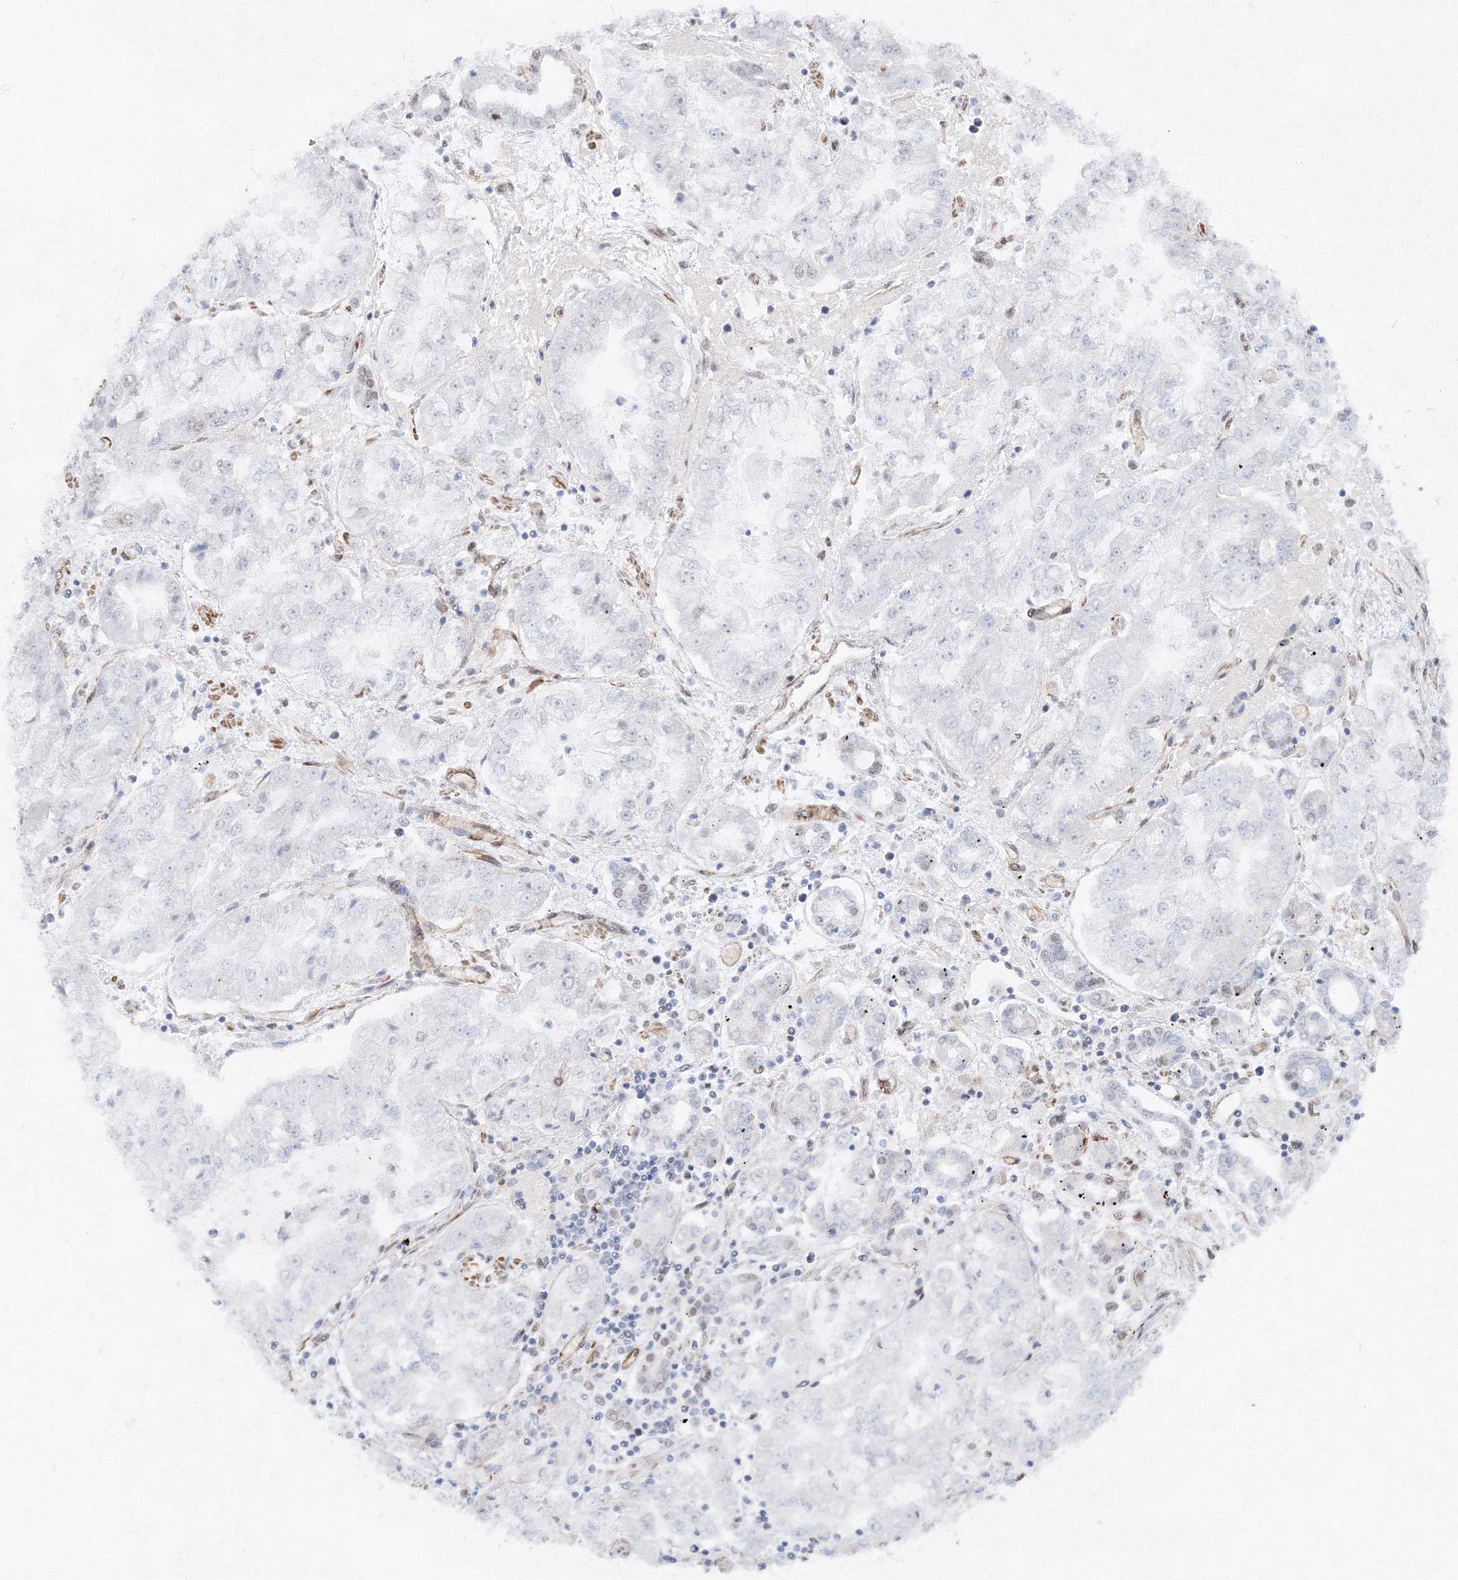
{"staining": {"intensity": "negative", "quantity": "none", "location": "none"}, "tissue": "stomach cancer", "cell_type": "Tumor cells", "image_type": "cancer", "snomed": [{"axis": "morphology", "description": "Adenocarcinoma, NOS"}, {"axis": "topography", "description": "Stomach"}], "caption": "Stomach adenocarcinoma was stained to show a protein in brown. There is no significant positivity in tumor cells.", "gene": "ZNF638", "patient": {"sex": "male", "age": 76}}